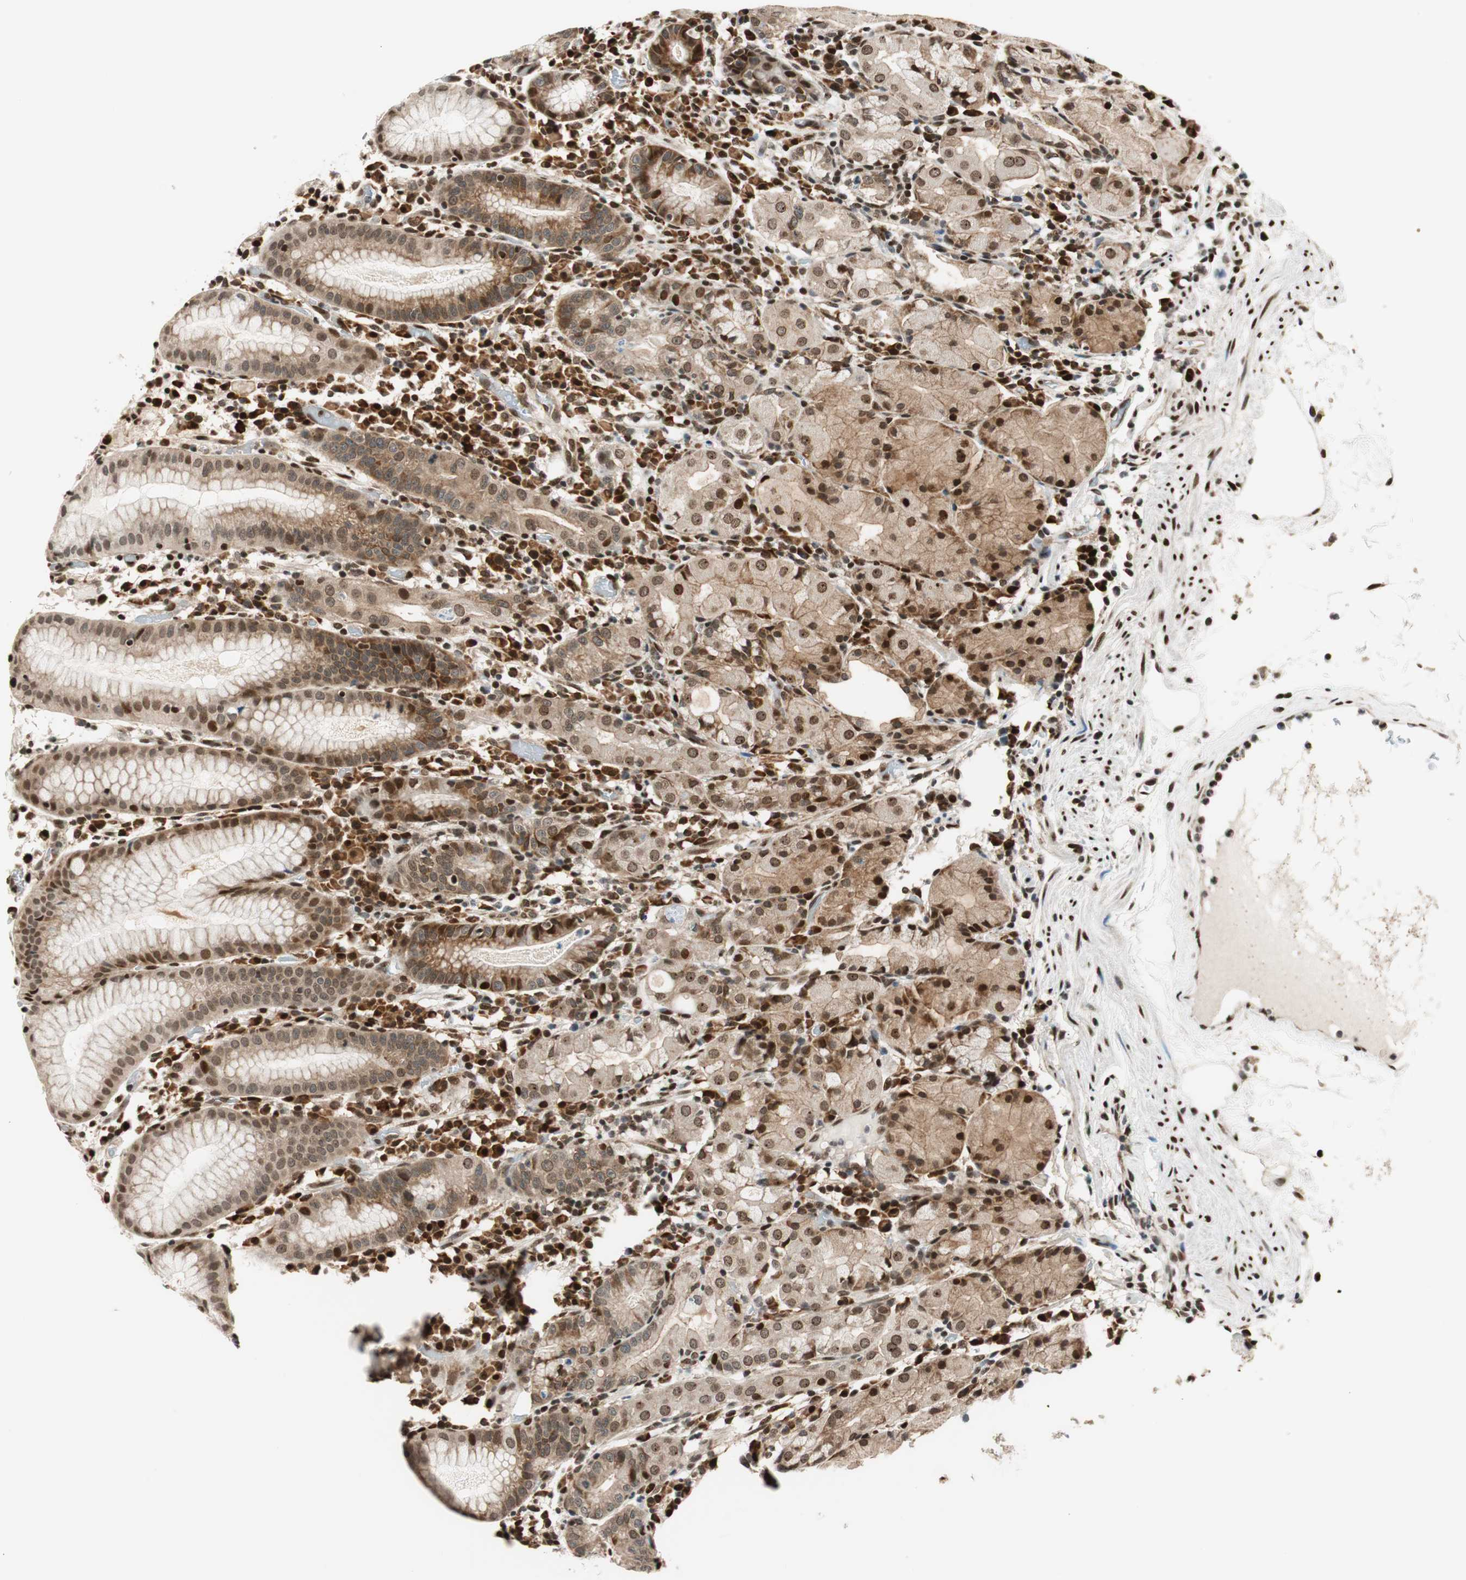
{"staining": {"intensity": "moderate", "quantity": "25%-75%", "location": "cytoplasmic/membranous,nuclear"}, "tissue": "stomach", "cell_type": "Glandular cells", "image_type": "normal", "snomed": [{"axis": "morphology", "description": "Normal tissue, NOS"}, {"axis": "topography", "description": "Stomach"}, {"axis": "topography", "description": "Stomach, lower"}], "caption": "This is an image of immunohistochemistry staining of normal stomach, which shows moderate staining in the cytoplasmic/membranous,nuclear of glandular cells.", "gene": "RING1", "patient": {"sex": "female", "age": 75}}